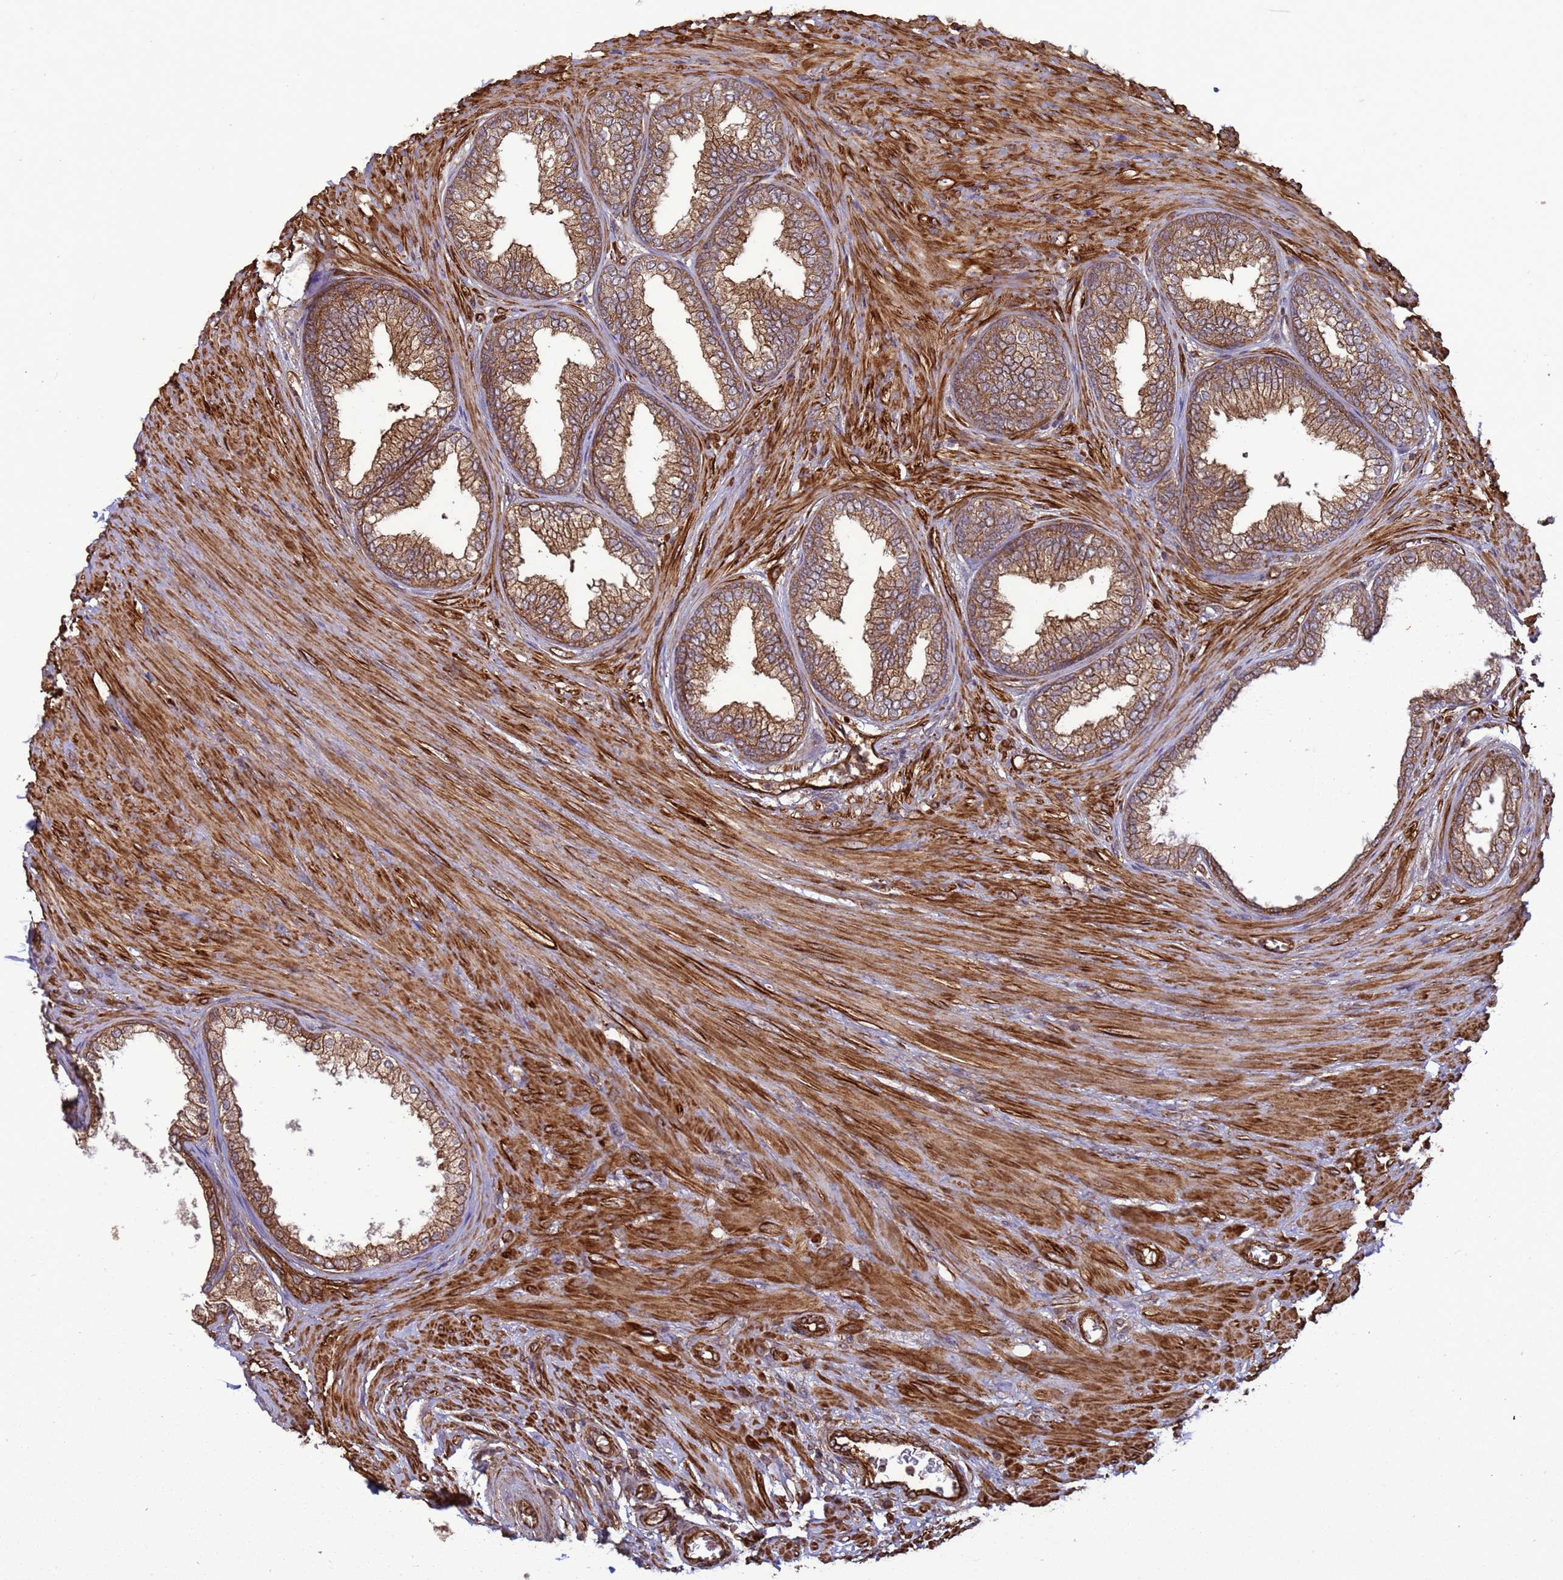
{"staining": {"intensity": "strong", "quantity": ">75%", "location": "cytoplasmic/membranous"}, "tissue": "prostate", "cell_type": "Glandular cells", "image_type": "normal", "snomed": [{"axis": "morphology", "description": "Normal tissue, NOS"}, {"axis": "topography", "description": "Prostate"}], "caption": "A high amount of strong cytoplasmic/membranous positivity is seen in about >75% of glandular cells in unremarkable prostate. (brown staining indicates protein expression, while blue staining denotes nuclei).", "gene": "CNOT1", "patient": {"sex": "male", "age": 76}}